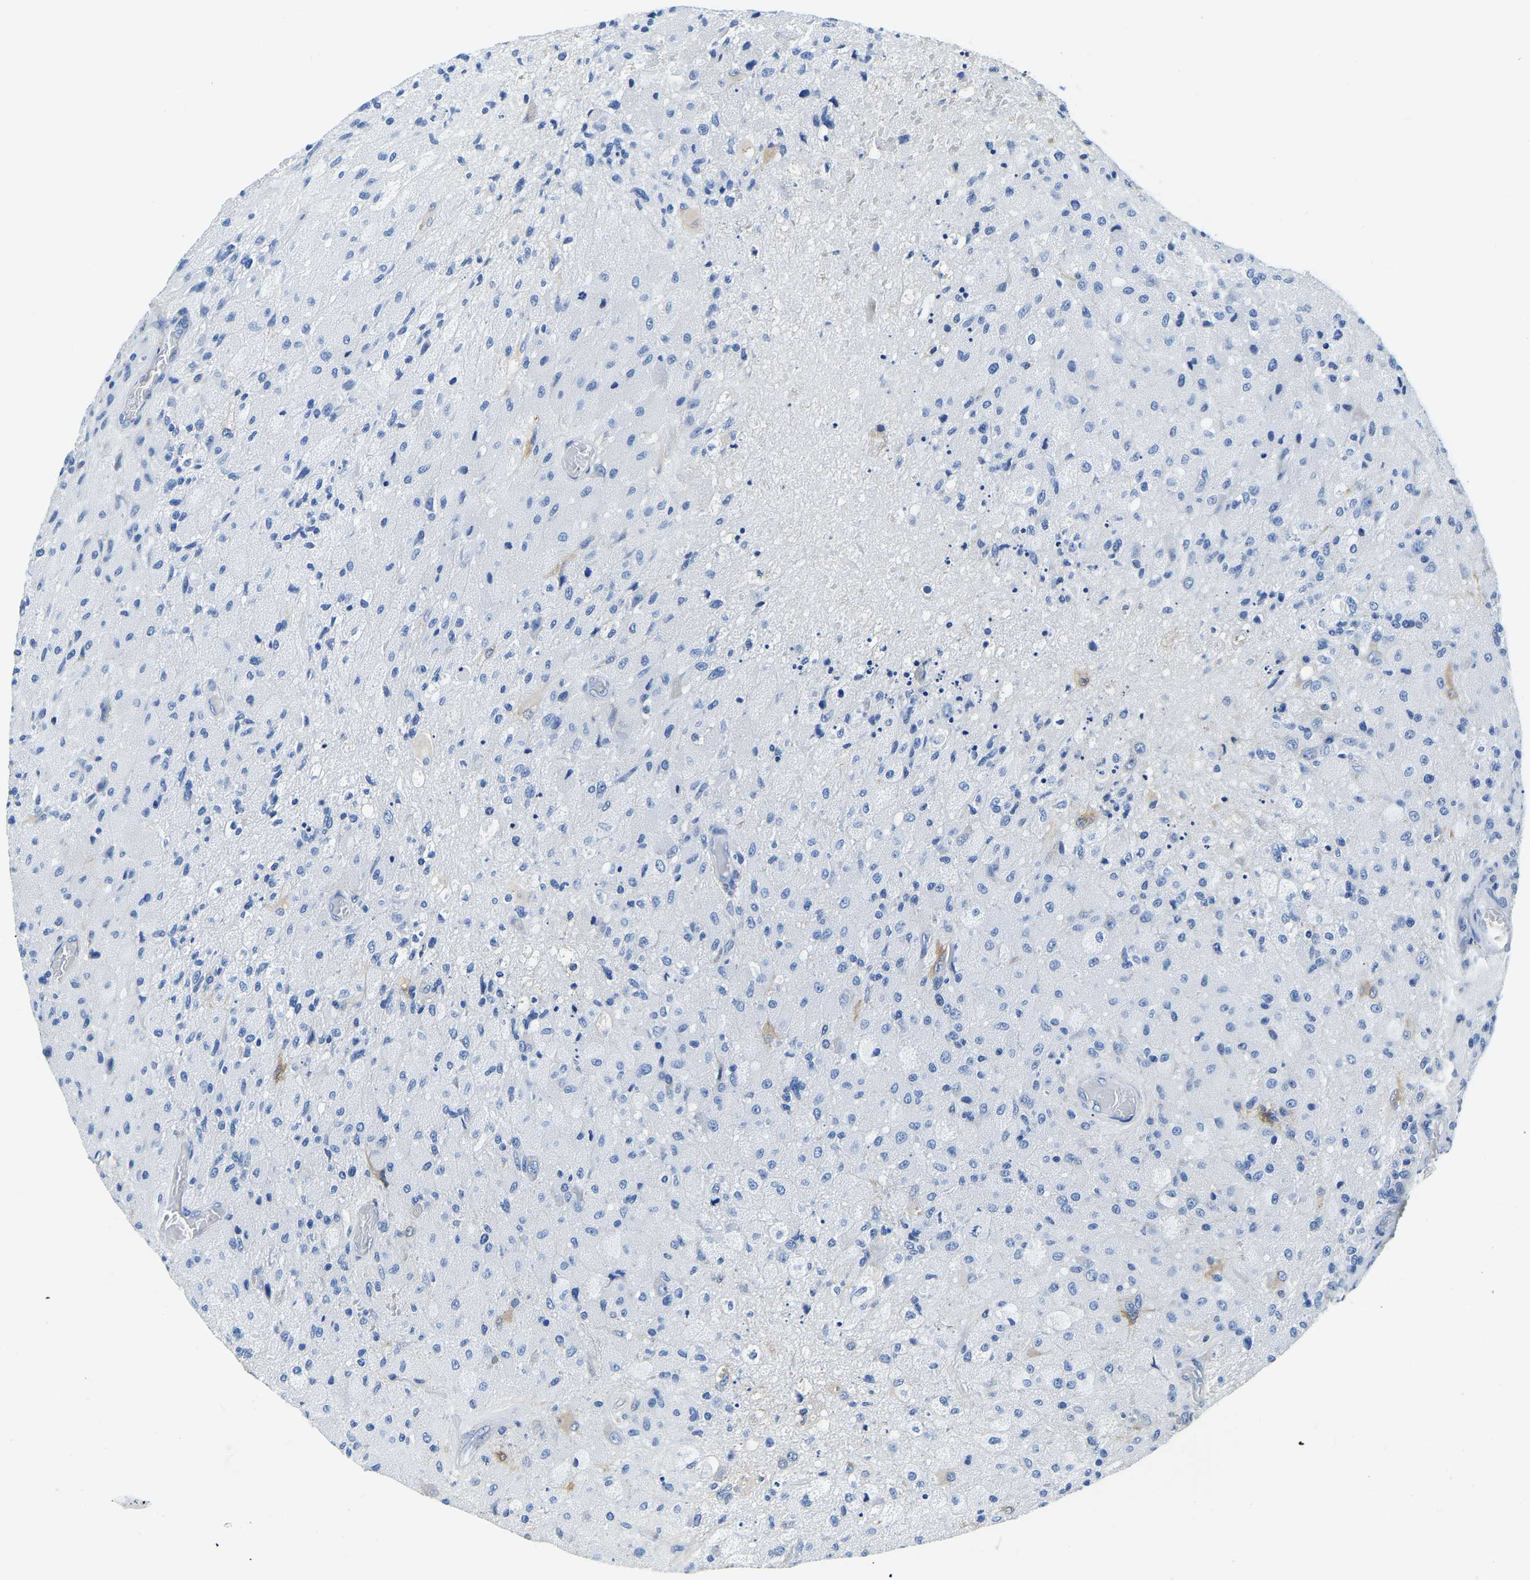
{"staining": {"intensity": "moderate", "quantity": "<25%", "location": "cytoplasmic/membranous"}, "tissue": "glioma", "cell_type": "Tumor cells", "image_type": "cancer", "snomed": [{"axis": "morphology", "description": "Normal tissue, NOS"}, {"axis": "morphology", "description": "Glioma, malignant, High grade"}, {"axis": "topography", "description": "Cerebral cortex"}], "caption": "Protein analysis of high-grade glioma (malignant) tissue demonstrates moderate cytoplasmic/membranous expression in about <25% of tumor cells.", "gene": "ZDHHC13", "patient": {"sex": "male", "age": 77}}